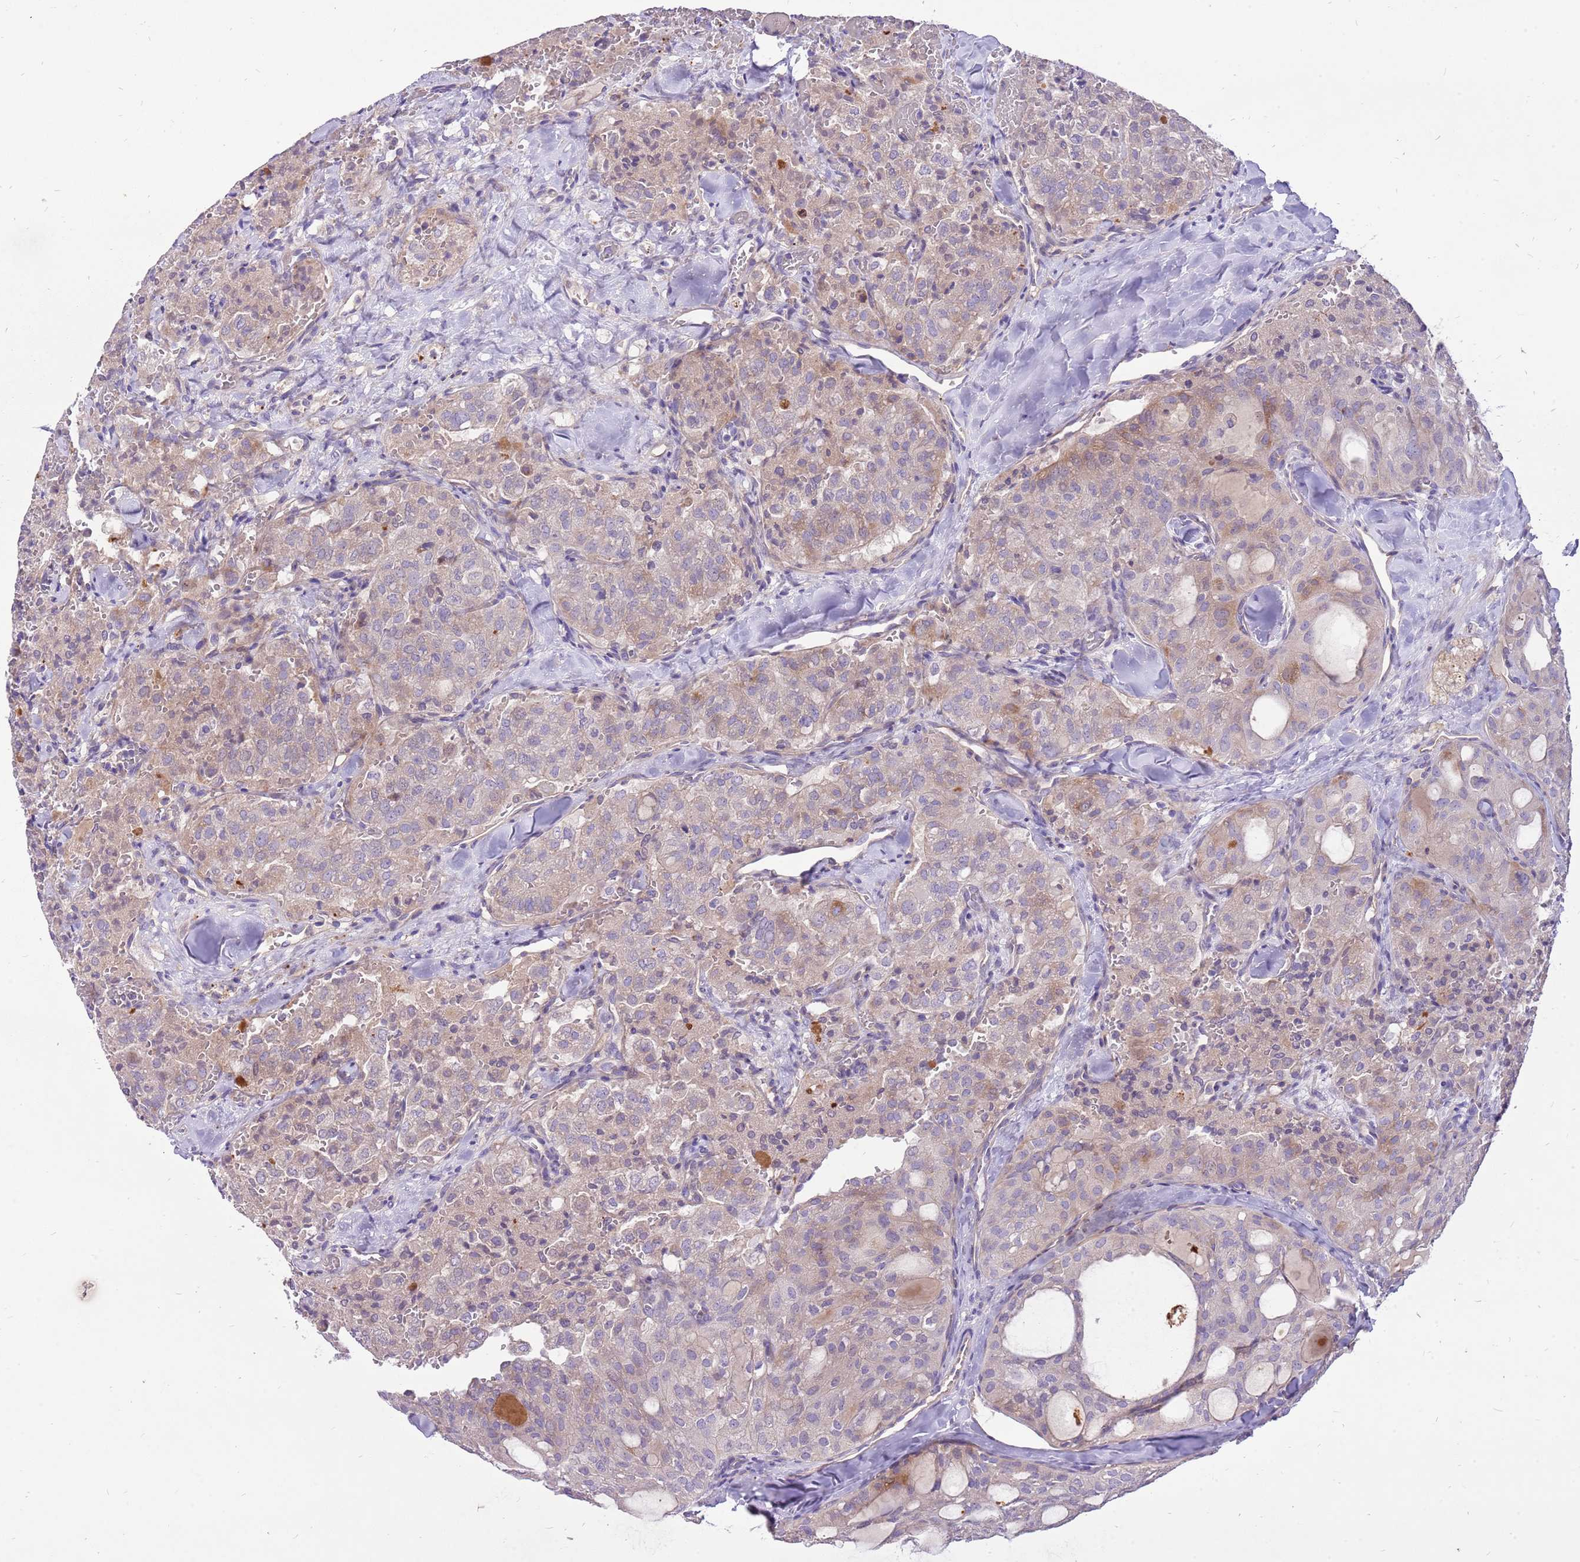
{"staining": {"intensity": "weak", "quantity": "25%-75%", "location": "cytoplasmic/membranous"}, "tissue": "thyroid cancer", "cell_type": "Tumor cells", "image_type": "cancer", "snomed": [{"axis": "morphology", "description": "Follicular adenoma carcinoma, NOS"}, {"axis": "topography", "description": "Thyroid gland"}], "caption": "DAB (3,3'-diaminobenzidine) immunohistochemical staining of human thyroid cancer demonstrates weak cytoplasmic/membranous protein expression in approximately 25%-75% of tumor cells. The staining was performed using DAB (3,3'-diaminobenzidine) to visualize the protein expression in brown, while the nuclei were stained in blue with hematoxylin (Magnification: 20x).", "gene": "NTN4", "patient": {"sex": "male", "age": 75}}